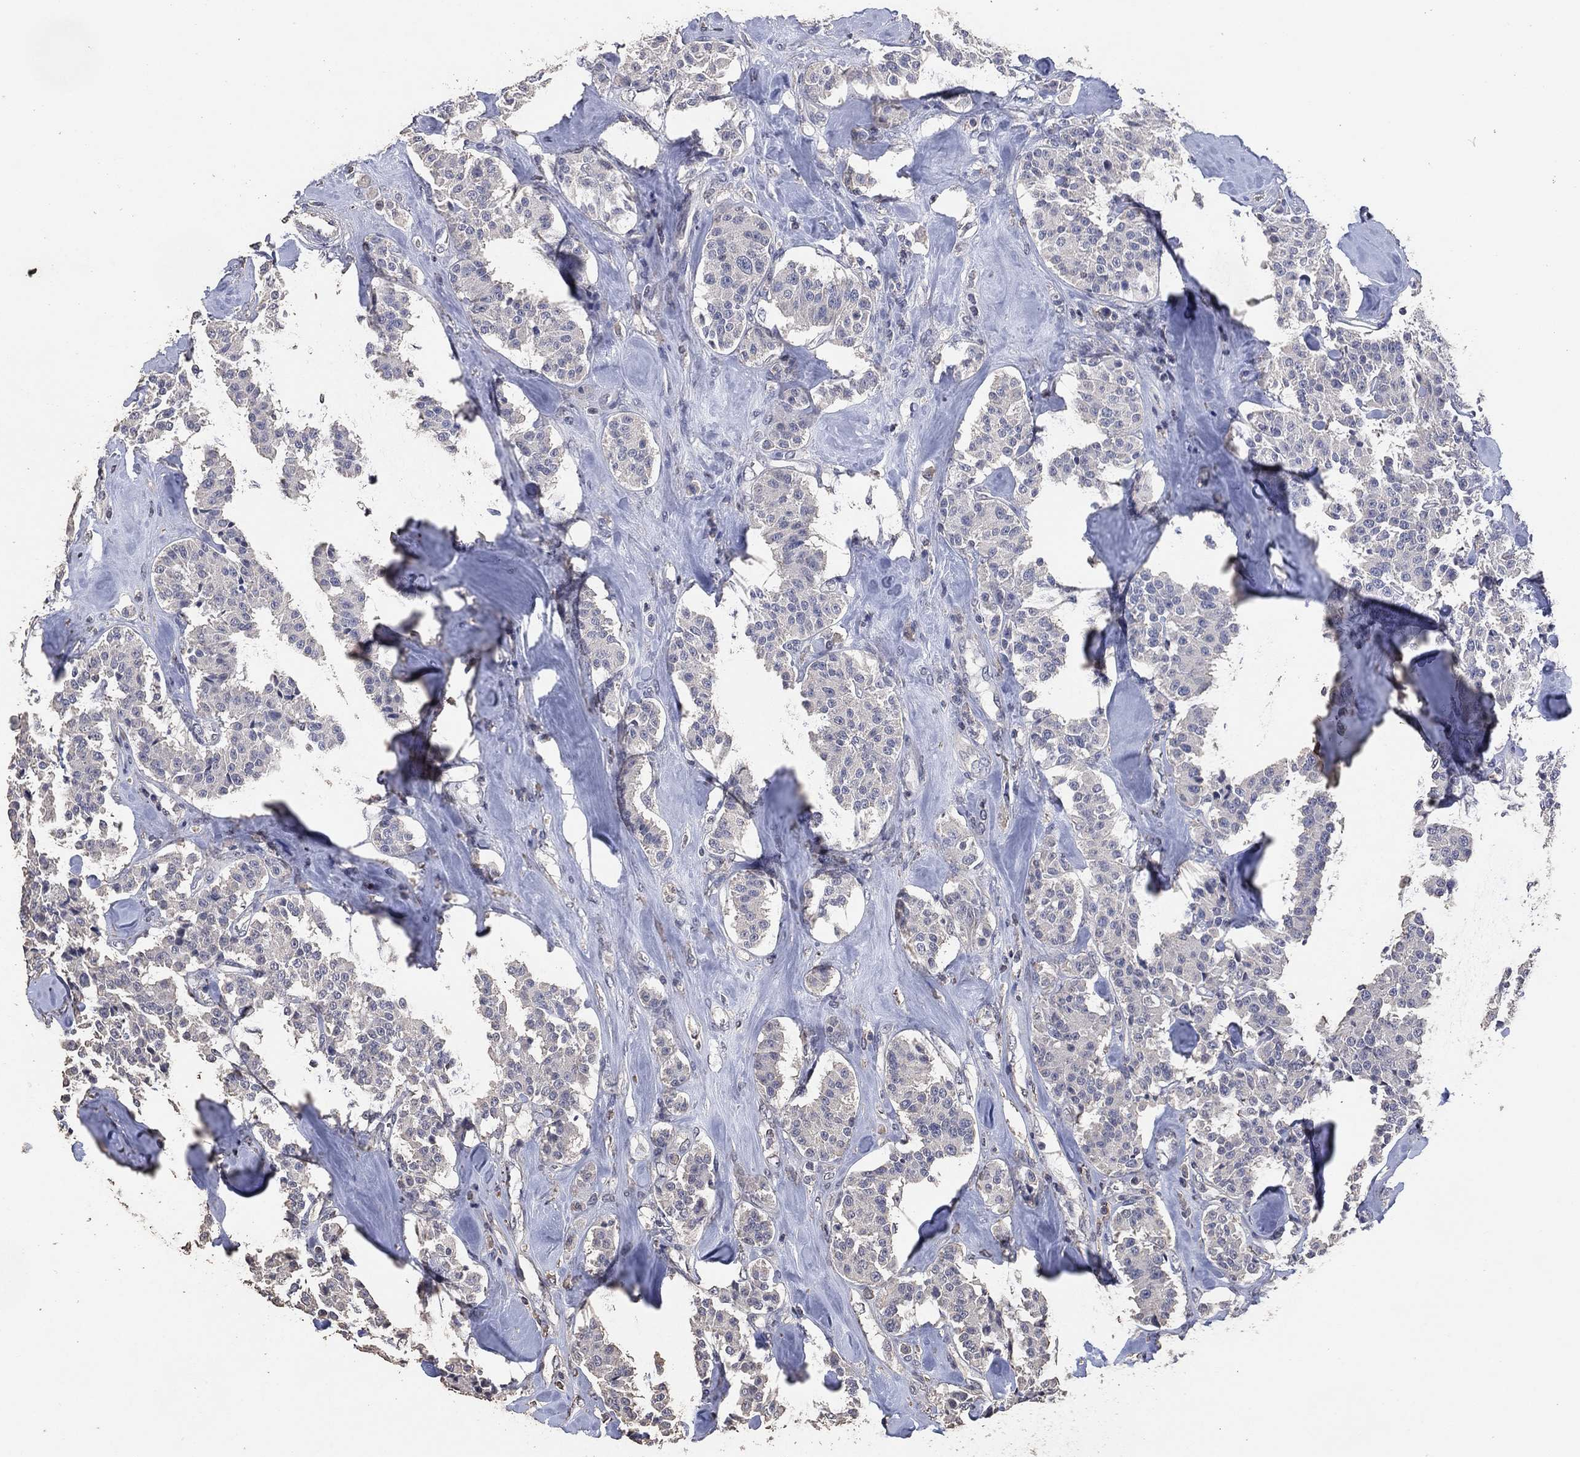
{"staining": {"intensity": "negative", "quantity": "none", "location": "none"}, "tissue": "carcinoid", "cell_type": "Tumor cells", "image_type": "cancer", "snomed": [{"axis": "morphology", "description": "Carcinoid, malignant, NOS"}, {"axis": "topography", "description": "Pancreas"}], "caption": "DAB (3,3'-diaminobenzidine) immunohistochemical staining of carcinoid shows no significant staining in tumor cells.", "gene": "ADPRHL1", "patient": {"sex": "male", "age": 41}}